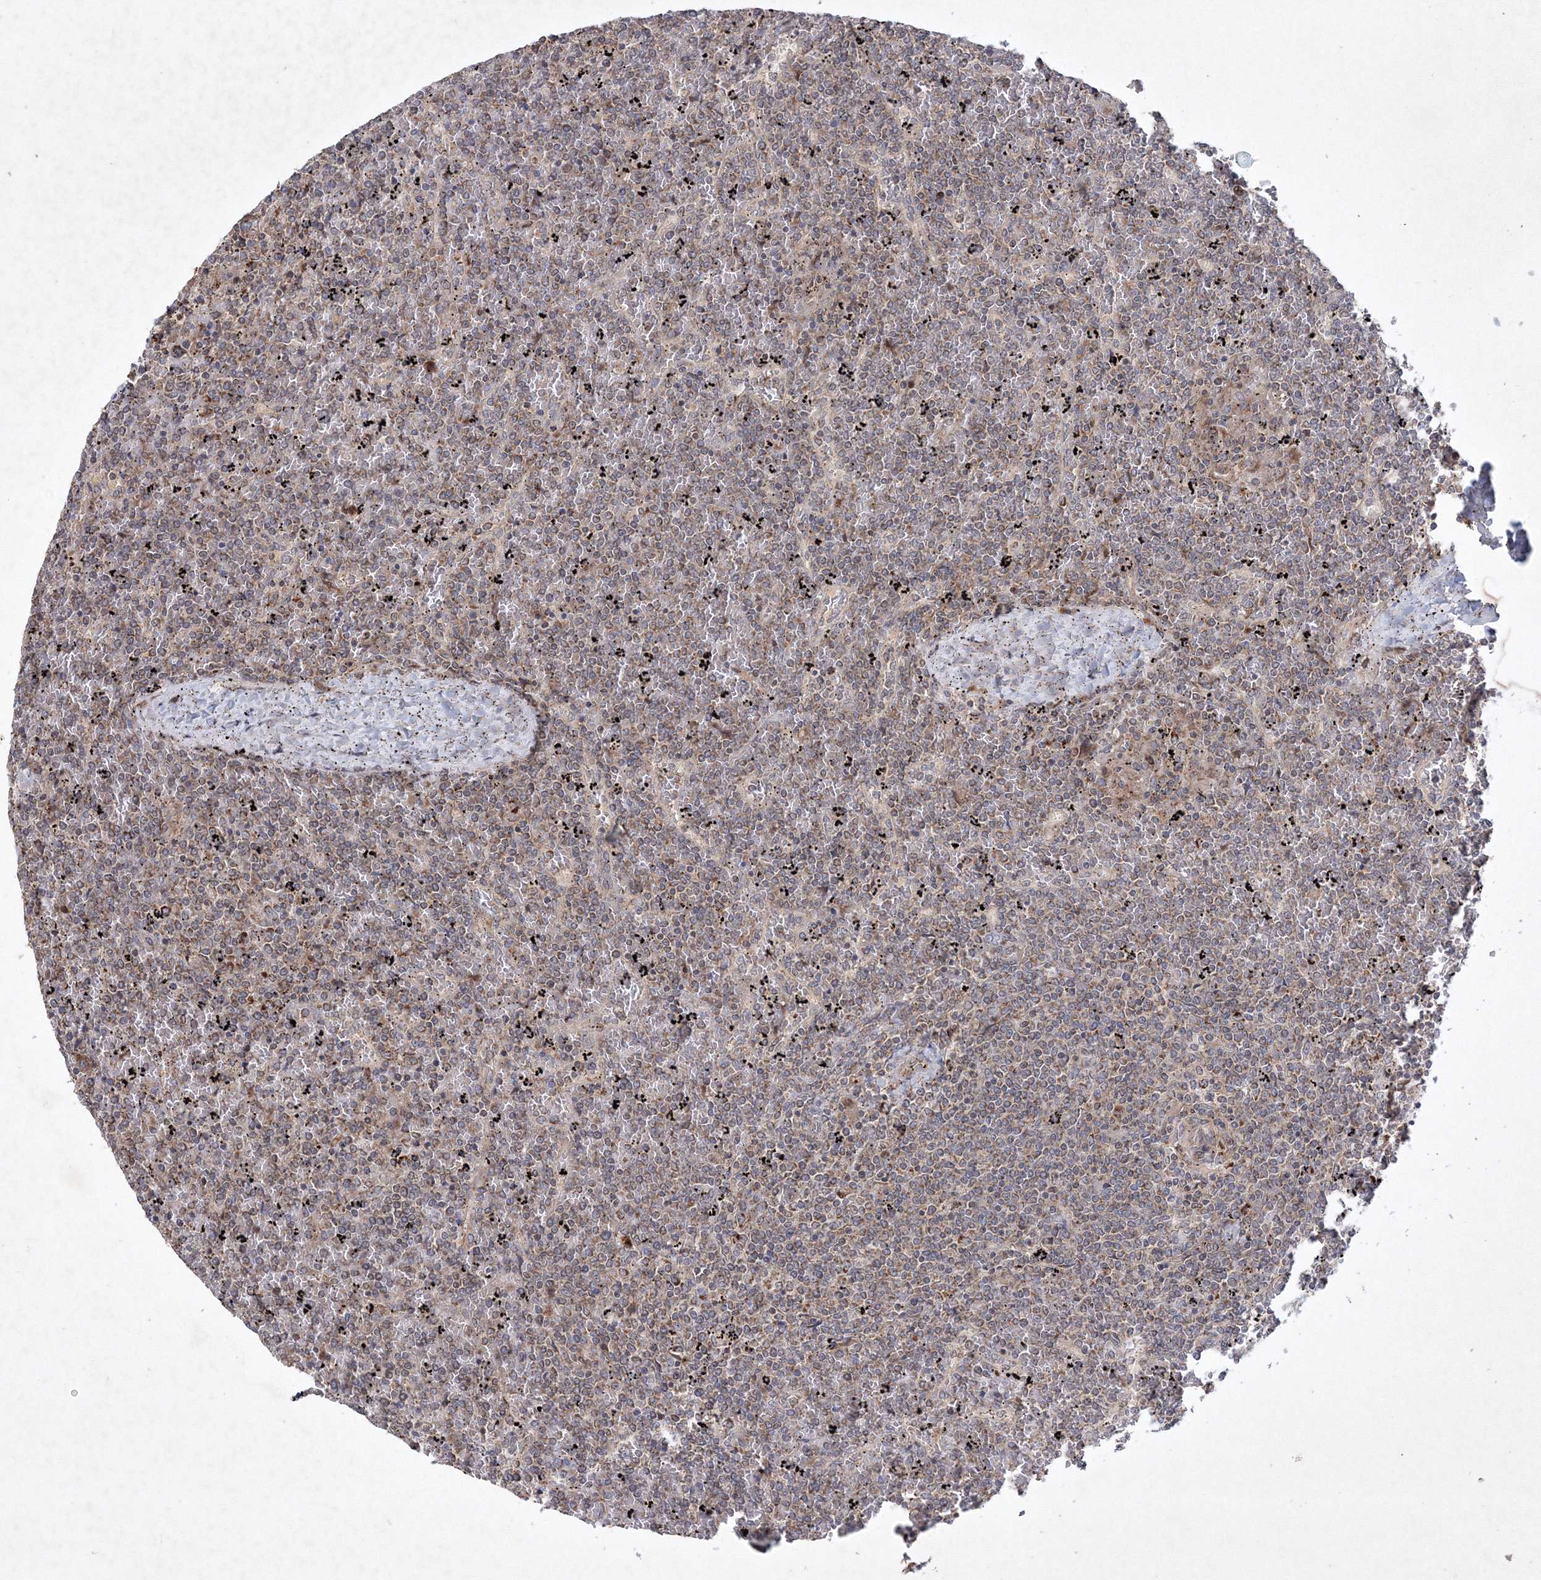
{"staining": {"intensity": "moderate", "quantity": "25%-75%", "location": "cytoplasmic/membranous"}, "tissue": "lymphoma", "cell_type": "Tumor cells", "image_type": "cancer", "snomed": [{"axis": "morphology", "description": "Malignant lymphoma, non-Hodgkin's type, Low grade"}, {"axis": "topography", "description": "Spleen"}], "caption": "Protein expression analysis of human low-grade malignant lymphoma, non-Hodgkin's type reveals moderate cytoplasmic/membranous positivity in about 25%-75% of tumor cells.", "gene": "NOA1", "patient": {"sex": "female", "age": 19}}